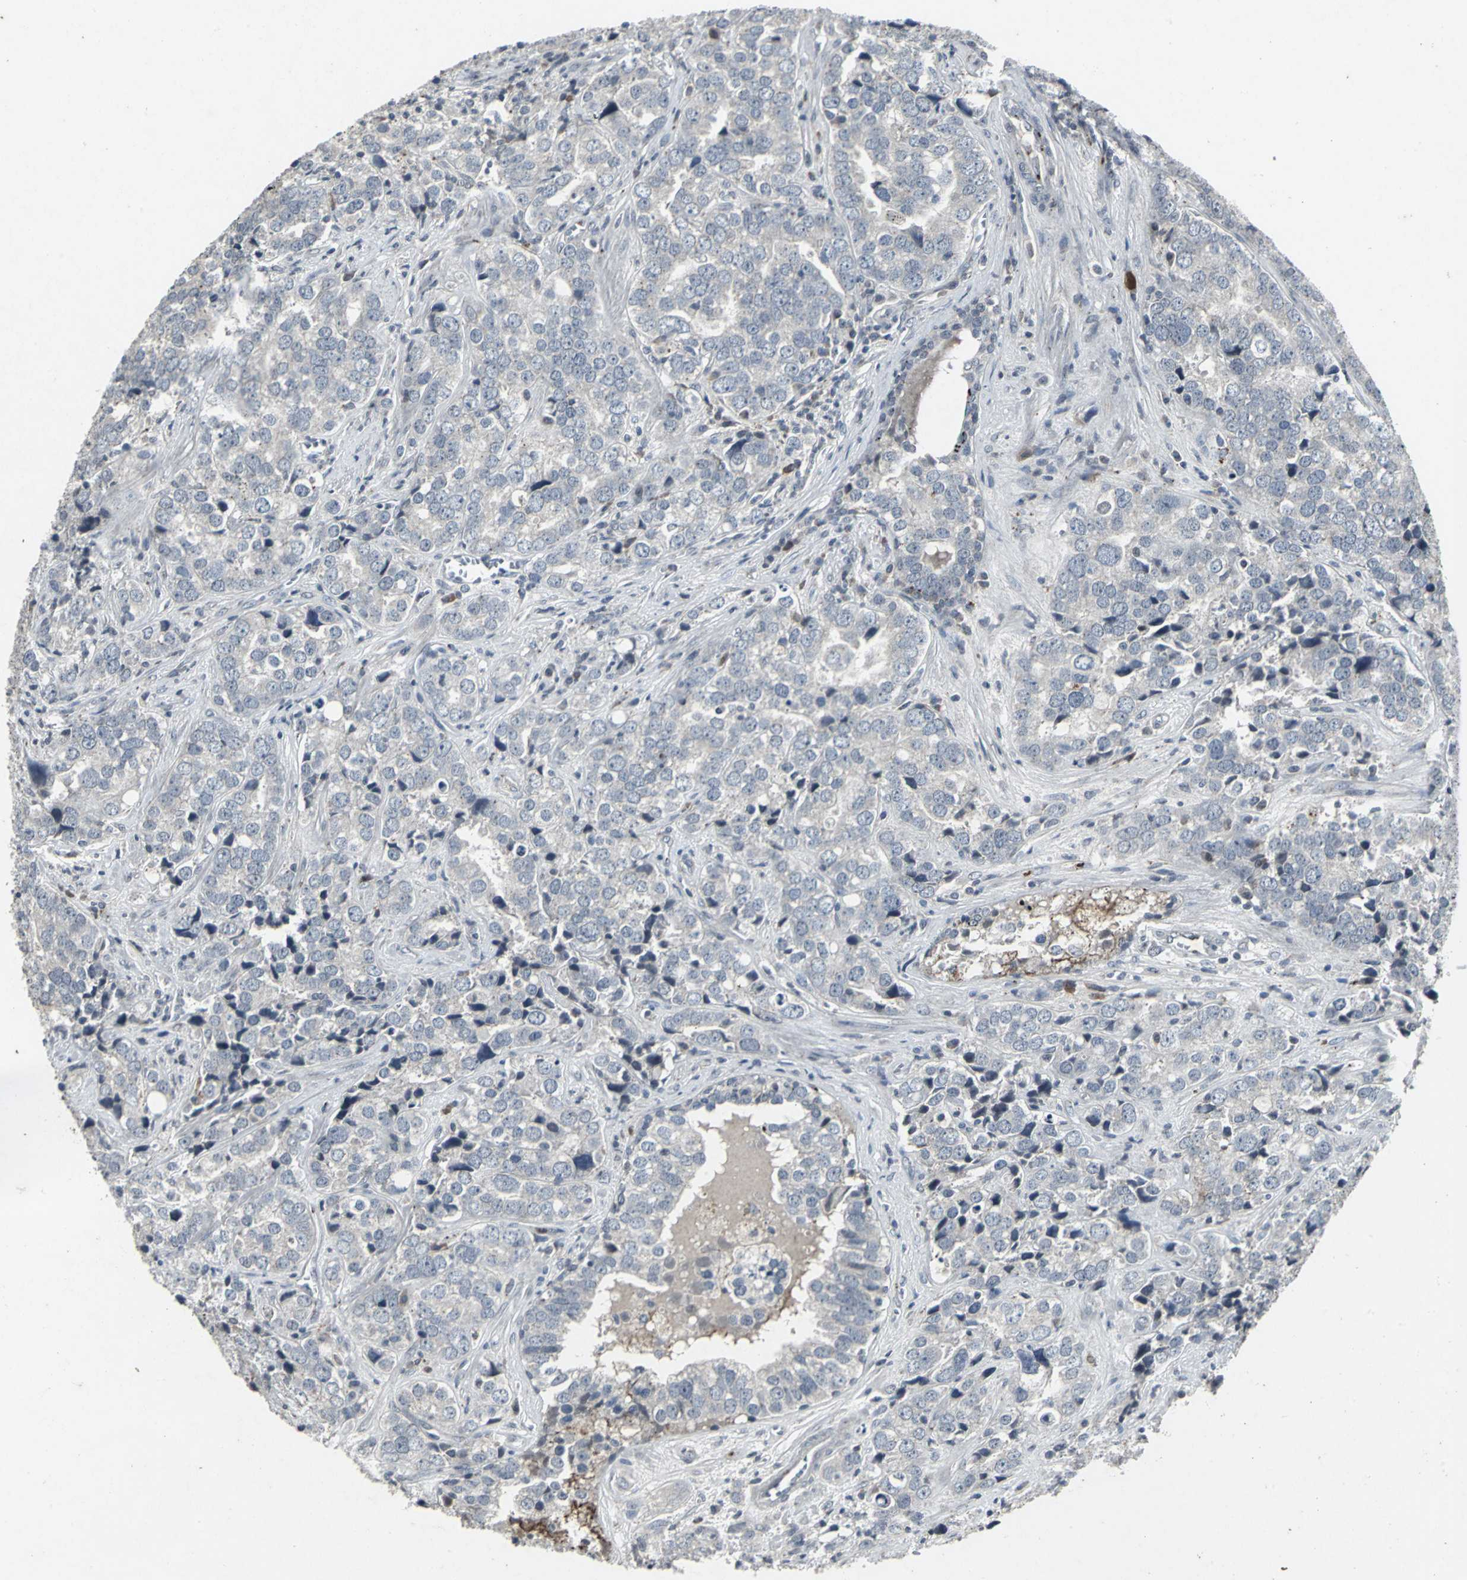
{"staining": {"intensity": "negative", "quantity": "none", "location": "none"}, "tissue": "prostate cancer", "cell_type": "Tumor cells", "image_type": "cancer", "snomed": [{"axis": "morphology", "description": "Adenocarcinoma, High grade"}, {"axis": "topography", "description": "Prostate"}], "caption": "This micrograph is of prostate cancer (high-grade adenocarcinoma) stained with IHC to label a protein in brown with the nuclei are counter-stained blue. There is no expression in tumor cells. The staining is performed using DAB brown chromogen with nuclei counter-stained in using hematoxylin.", "gene": "BMP4", "patient": {"sex": "male", "age": 71}}